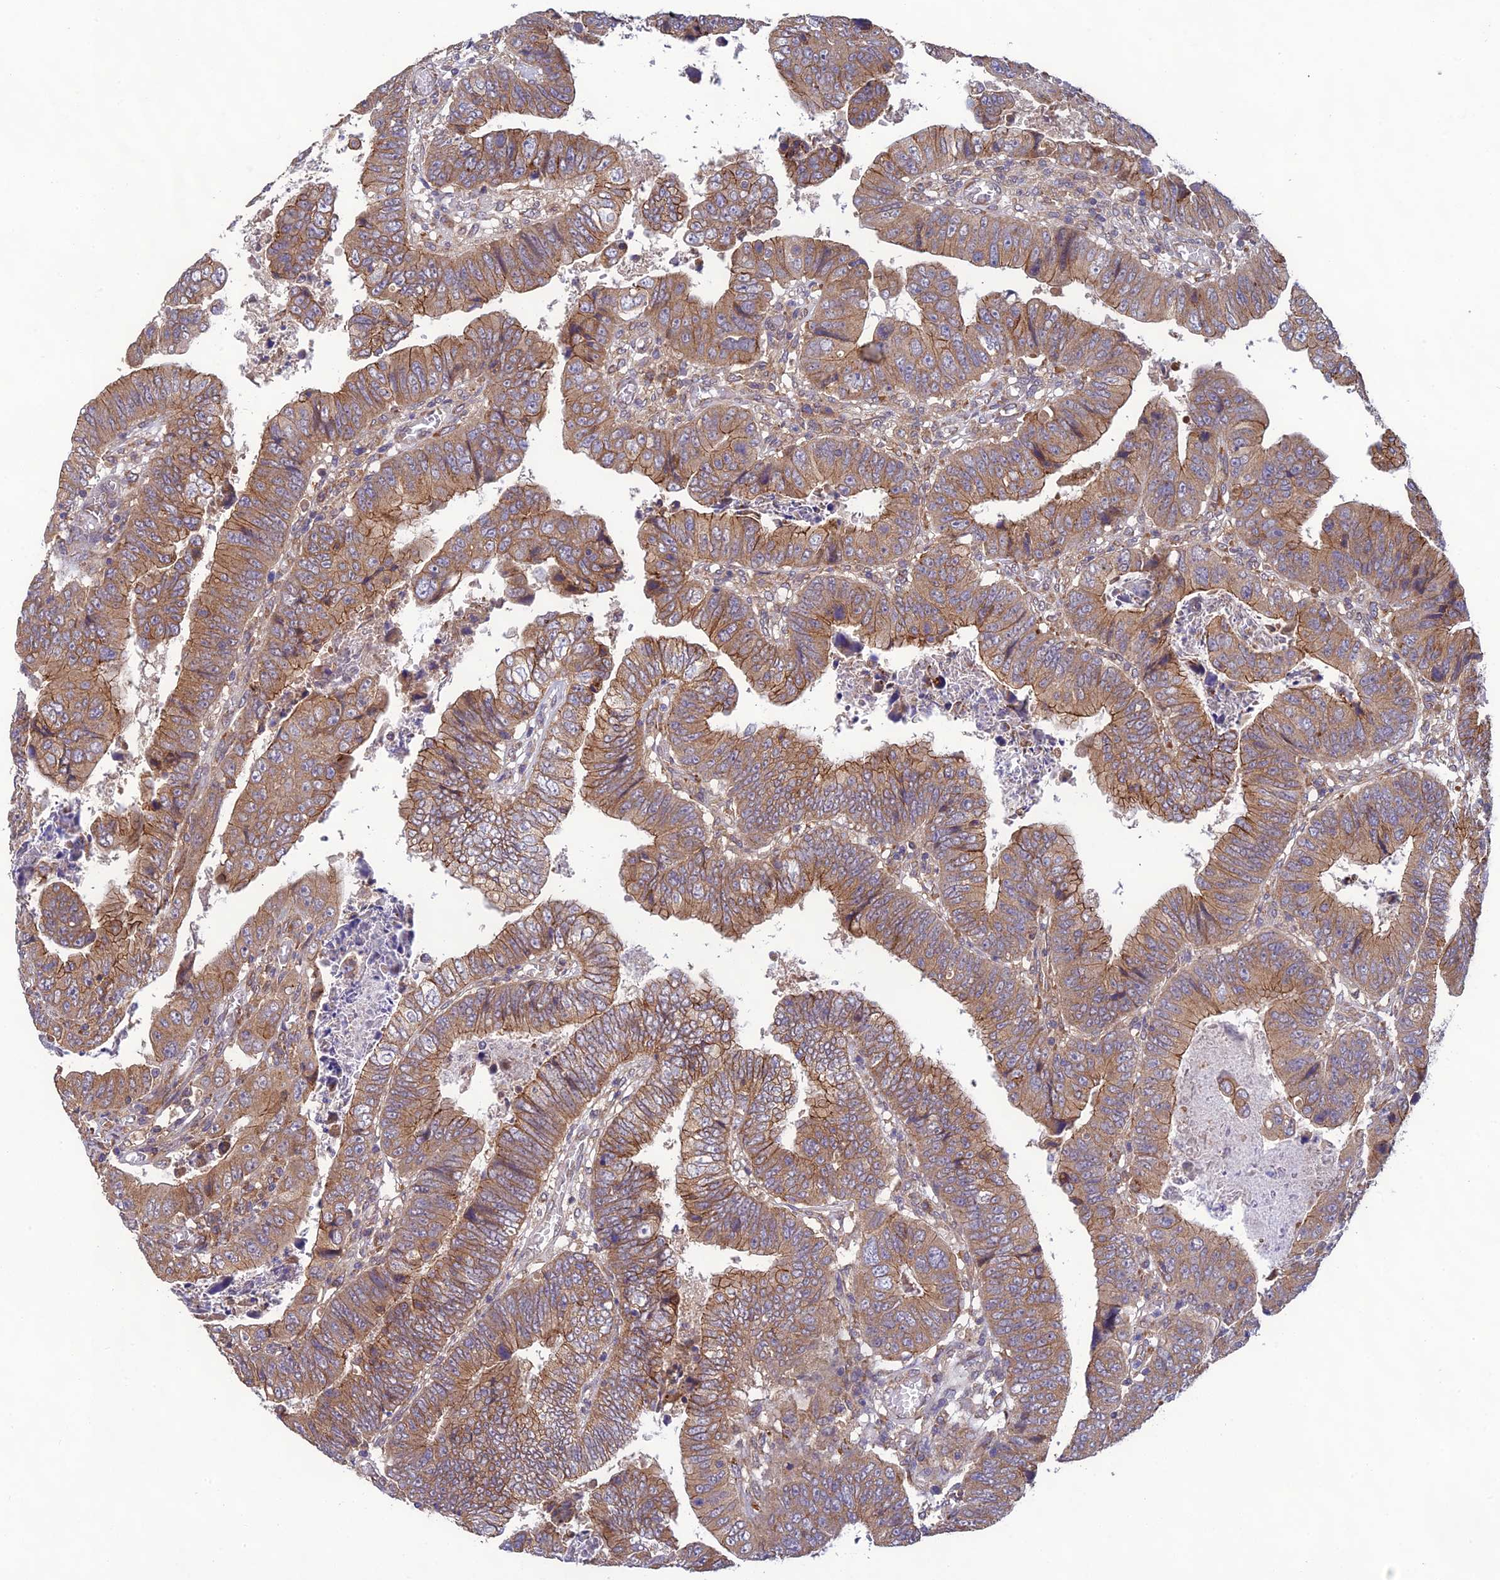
{"staining": {"intensity": "moderate", "quantity": ">75%", "location": "cytoplasmic/membranous"}, "tissue": "colorectal cancer", "cell_type": "Tumor cells", "image_type": "cancer", "snomed": [{"axis": "morphology", "description": "Normal tissue, NOS"}, {"axis": "morphology", "description": "Adenocarcinoma, NOS"}, {"axis": "topography", "description": "Rectum"}], "caption": "A high-resolution image shows immunohistochemistry staining of colorectal cancer (adenocarcinoma), which demonstrates moderate cytoplasmic/membranous staining in about >75% of tumor cells. The protein of interest is shown in brown color, while the nuclei are stained blue.", "gene": "MRNIP", "patient": {"sex": "female", "age": 65}}